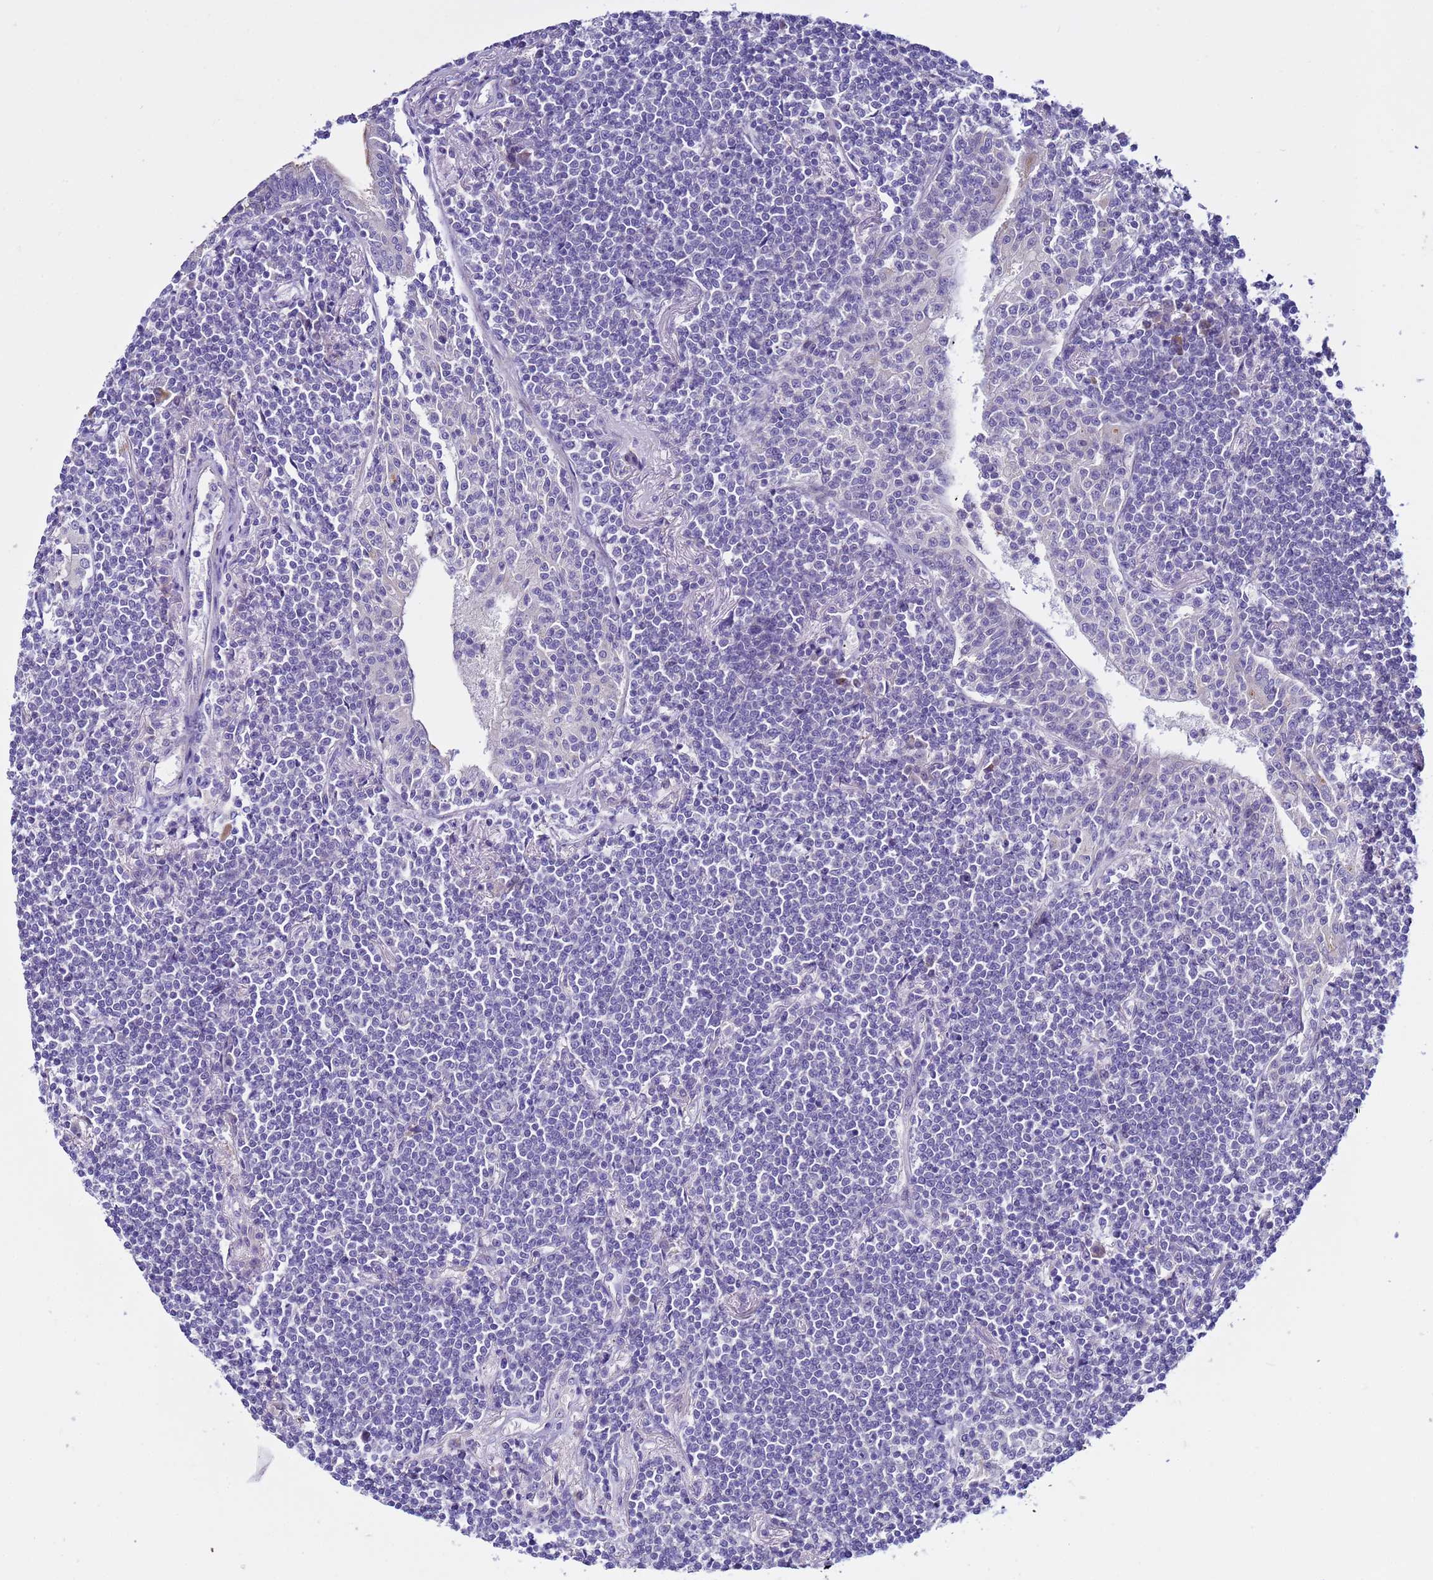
{"staining": {"intensity": "negative", "quantity": "none", "location": "none"}, "tissue": "lymphoma", "cell_type": "Tumor cells", "image_type": "cancer", "snomed": [{"axis": "morphology", "description": "Malignant lymphoma, non-Hodgkin's type, Low grade"}, {"axis": "topography", "description": "Lung"}], "caption": "Immunohistochemistry of human lymphoma demonstrates no positivity in tumor cells.", "gene": "IGSF11", "patient": {"sex": "female", "age": 71}}